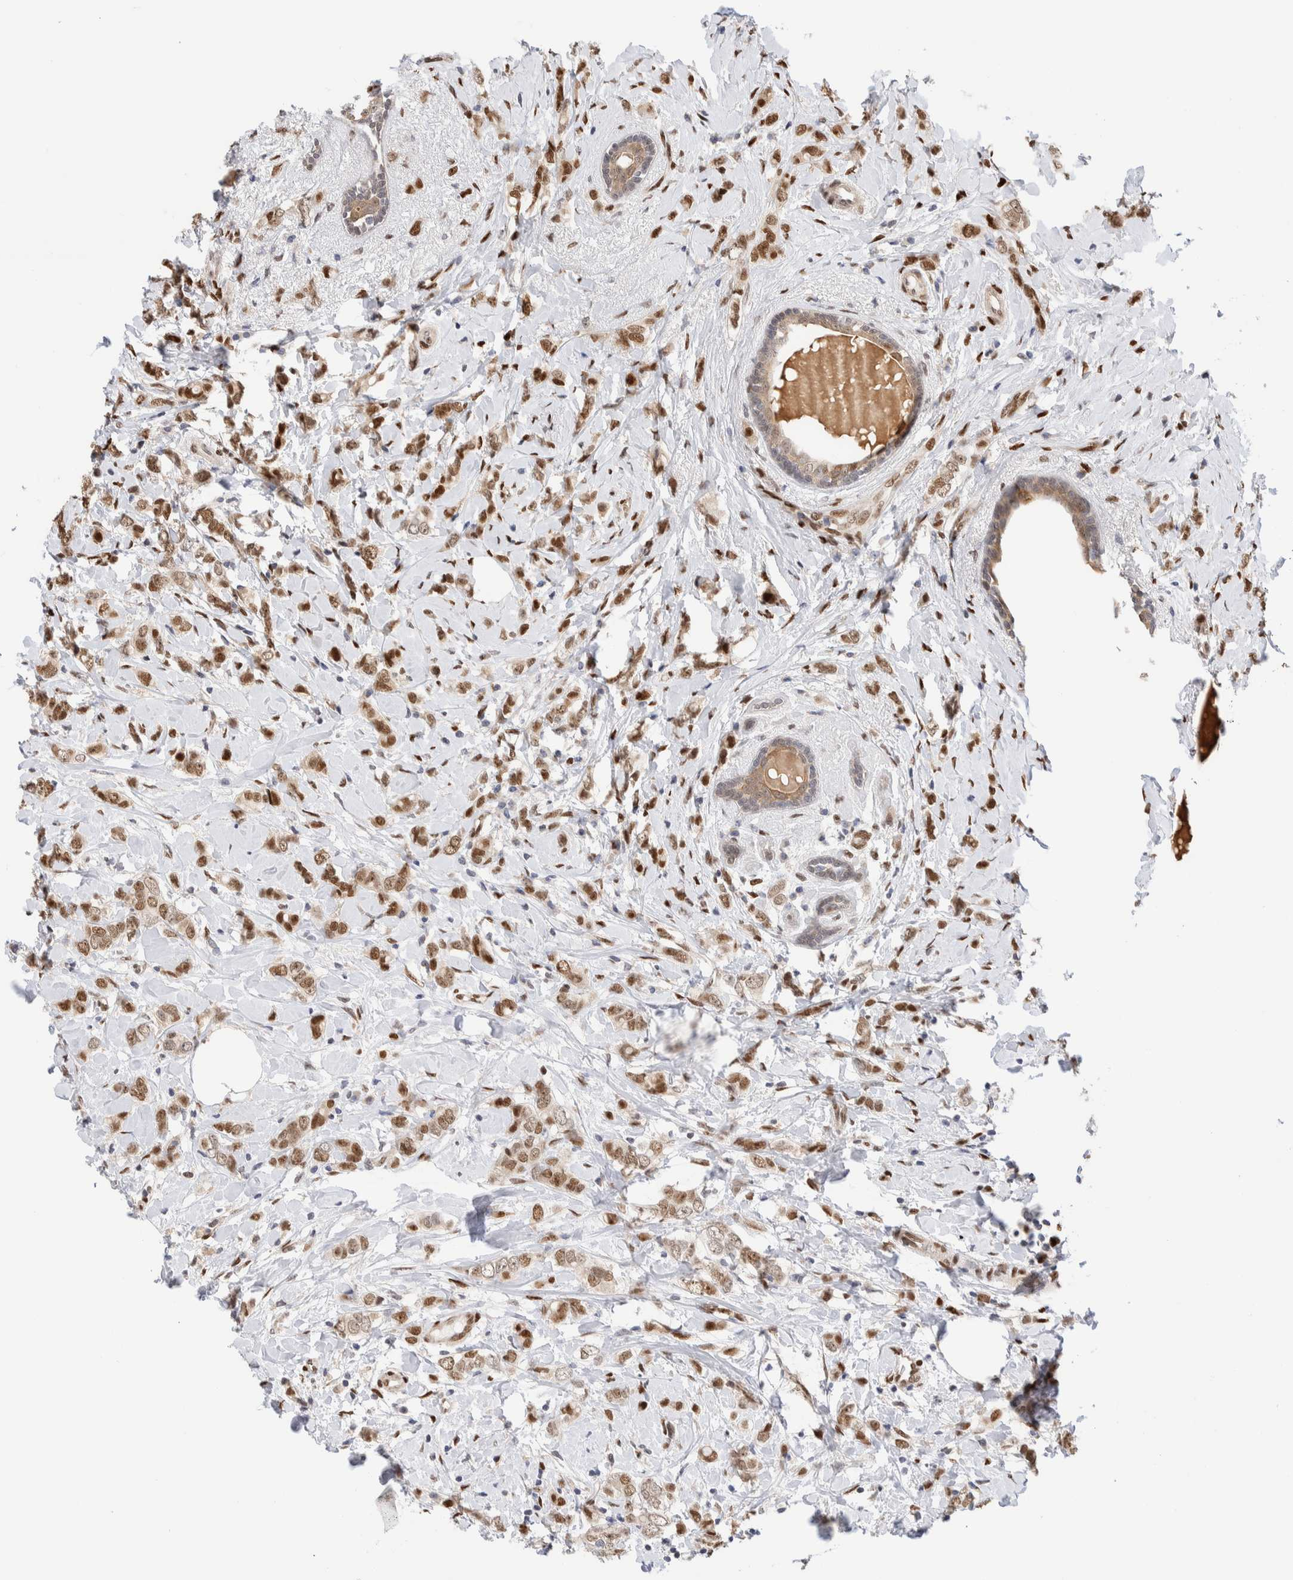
{"staining": {"intensity": "moderate", "quantity": ">75%", "location": "nuclear"}, "tissue": "breast cancer", "cell_type": "Tumor cells", "image_type": "cancer", "snomed": [{"axis": "morphology", "description": "Normal tissue, NOS"}, {"axis": "morphology", "description": "Lobular carcinoma"}, {"axis": "topography", "description": "Breast"}], "caption": "Immunohistochemistry histopathology image of neoplastic tissue: breast lobular carcinoma stained using IHC exhibits medium levels of moderate protein expression localized specifically in the nuclear of tumor cells, appearing as a nuclear brown color.", "gene": "NSMAF", "patient": {"sex": "female", "age": 47}}